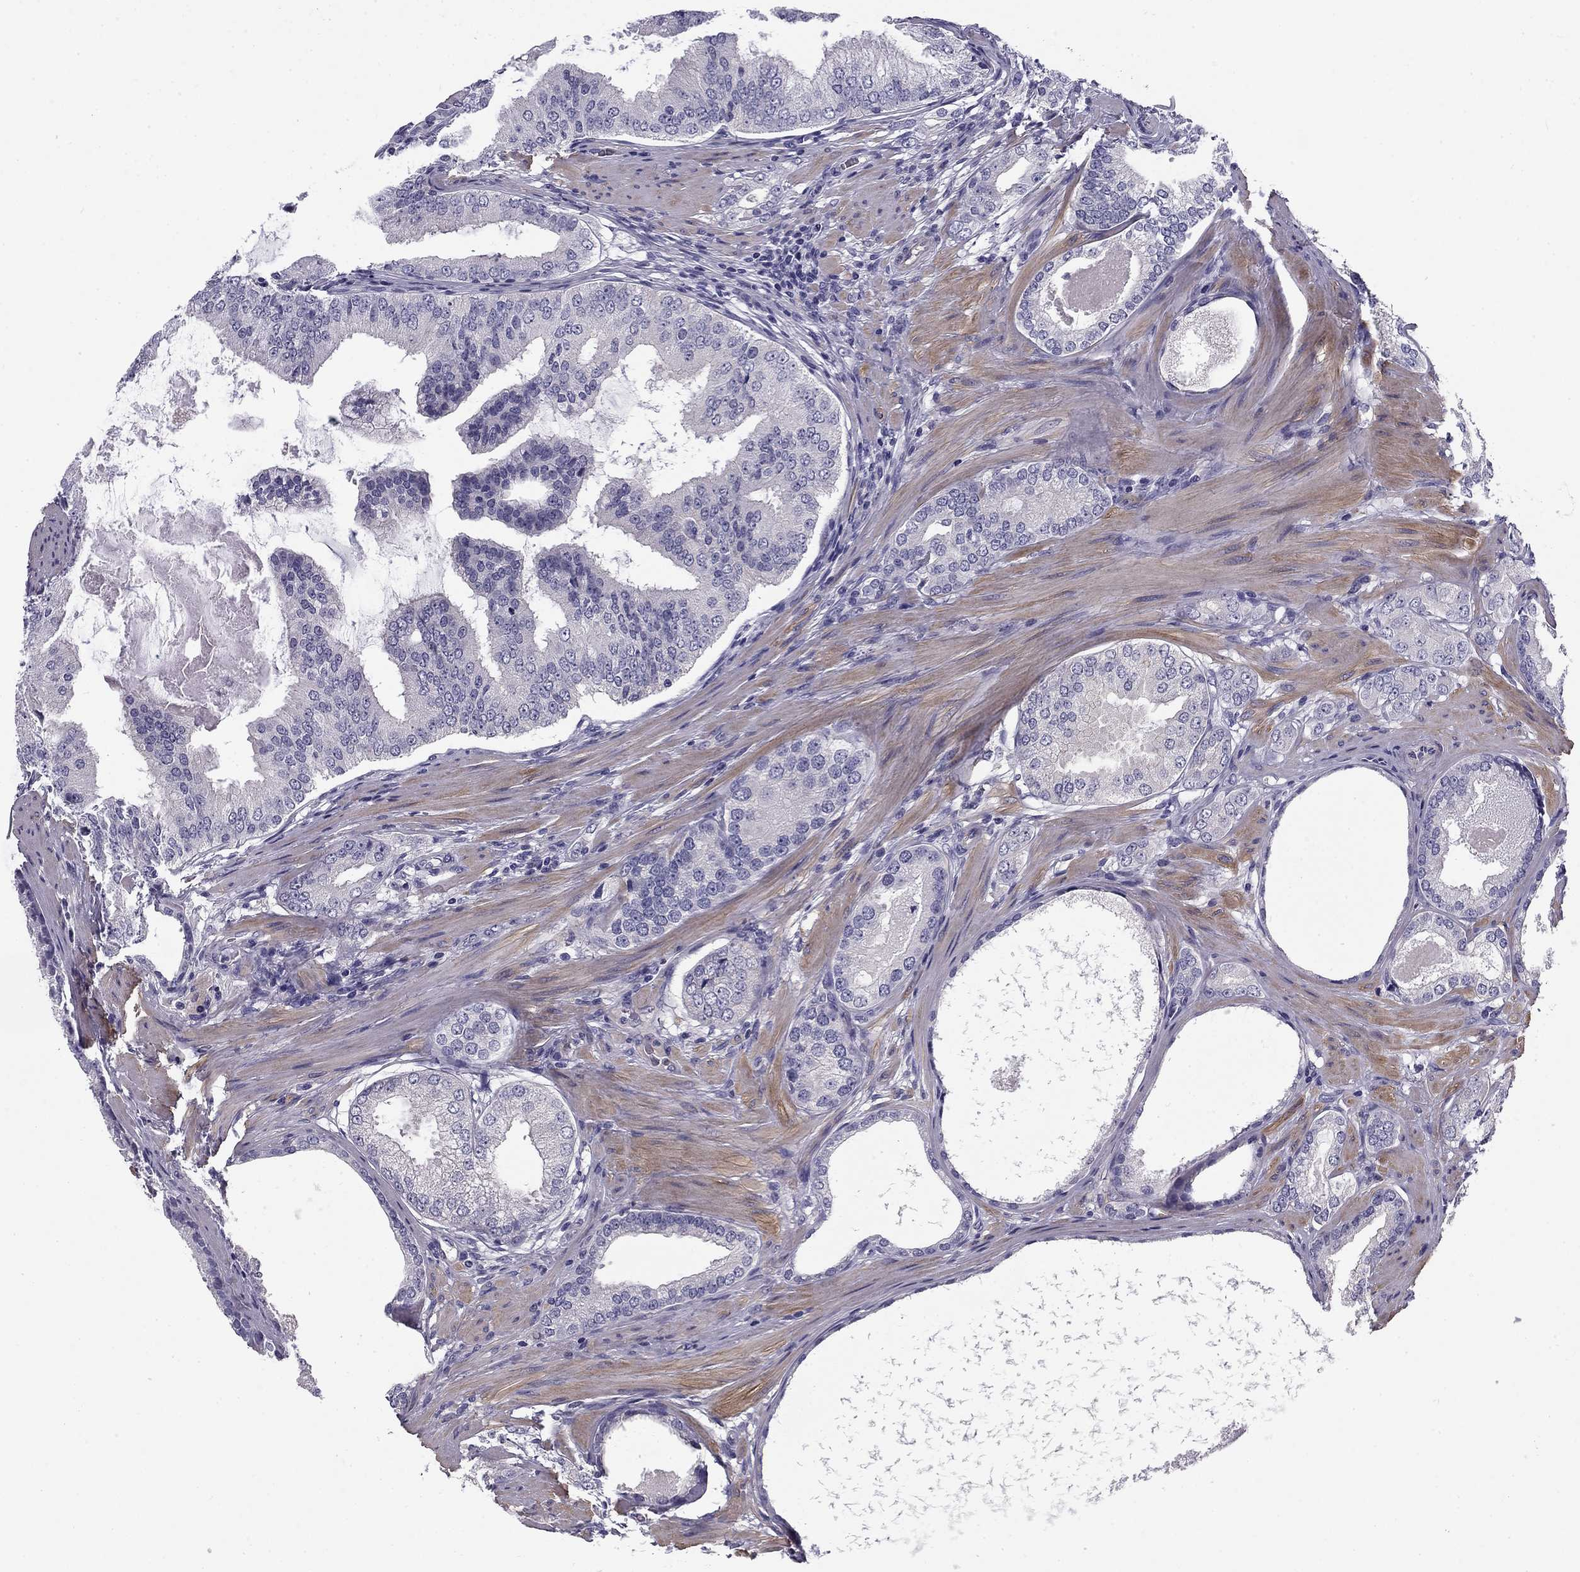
{"staining": {"intensity": "negative", "quantity": "none", "location": "none"}, "tissue": "prostate cancer", "cell_type": "Tumor cells", "image_type": "cancer", "snomed": [{"axis": "morphology", "description": "Adenocarcinoma, High grade"}, {"axis": "topography", "description": "Prostate and seminal vesicle, NOS"}], "caption": "Immunohistochemical staining of human prostate cancer exhibits no significant expression in tumor cells. (DAB (3,3'-diaminobenzidine) immunohistochemistry (IHC), high magnification).", "gene": "FLNC", "patient": {"sex": "male", "age": 62}}